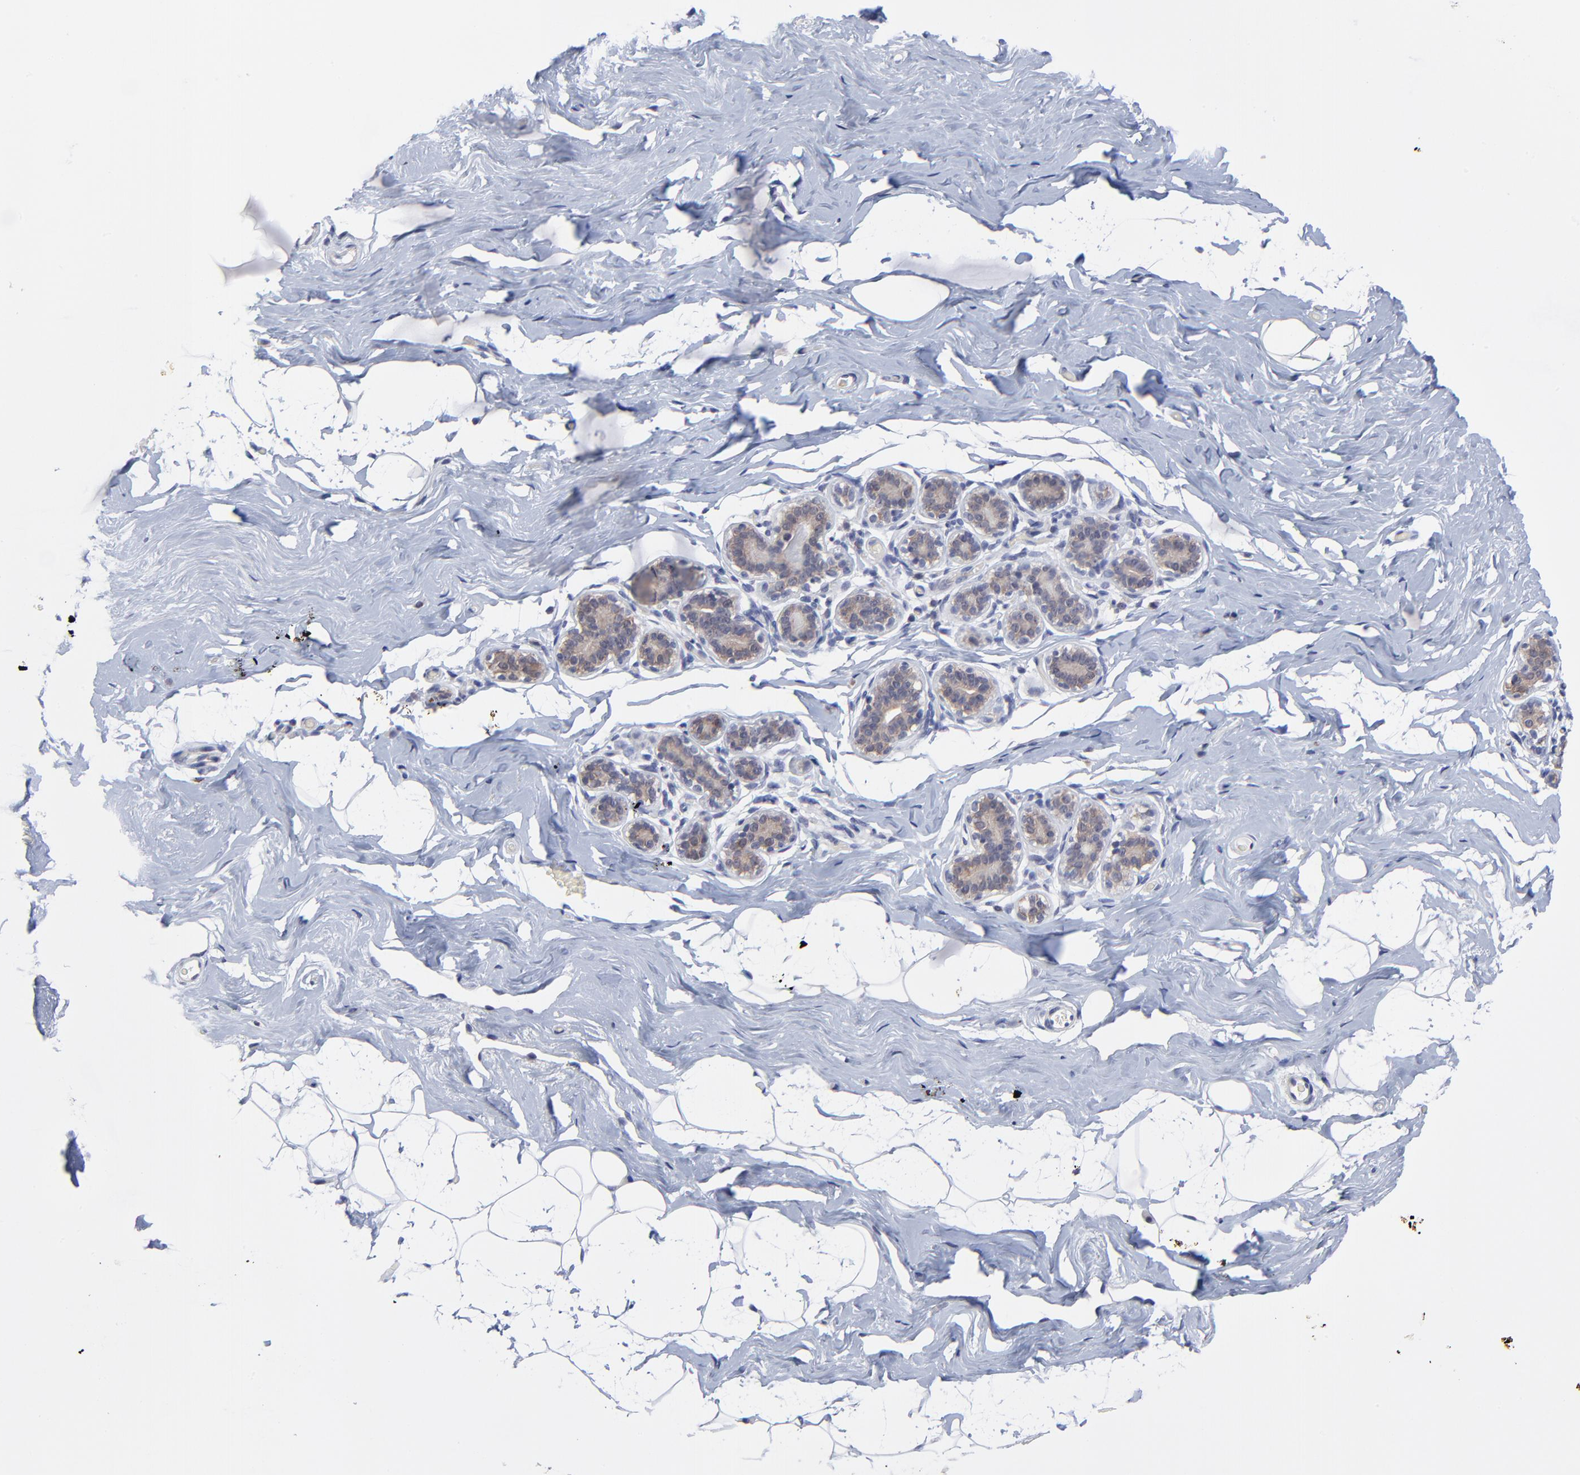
{"staining": {"intensity": "negative", "quantity": "none", "location": "none"}, "tissue": "breast", "cell_type": "Adipocytes", "image_type": "normal", "snomed": [{"axis": "morphology", "description": "Normal tissue, NOS"}, {"axis": "topography", "description": "Breast"}, {"axis": "topography", "description": "Soft tissue"}], "caption": "Immunohistochemical staining of unremarkable breast shows no significant expression in adipocytes.", "gene": "FBXO8", "patient": {"sex": "female", "age": 75}}